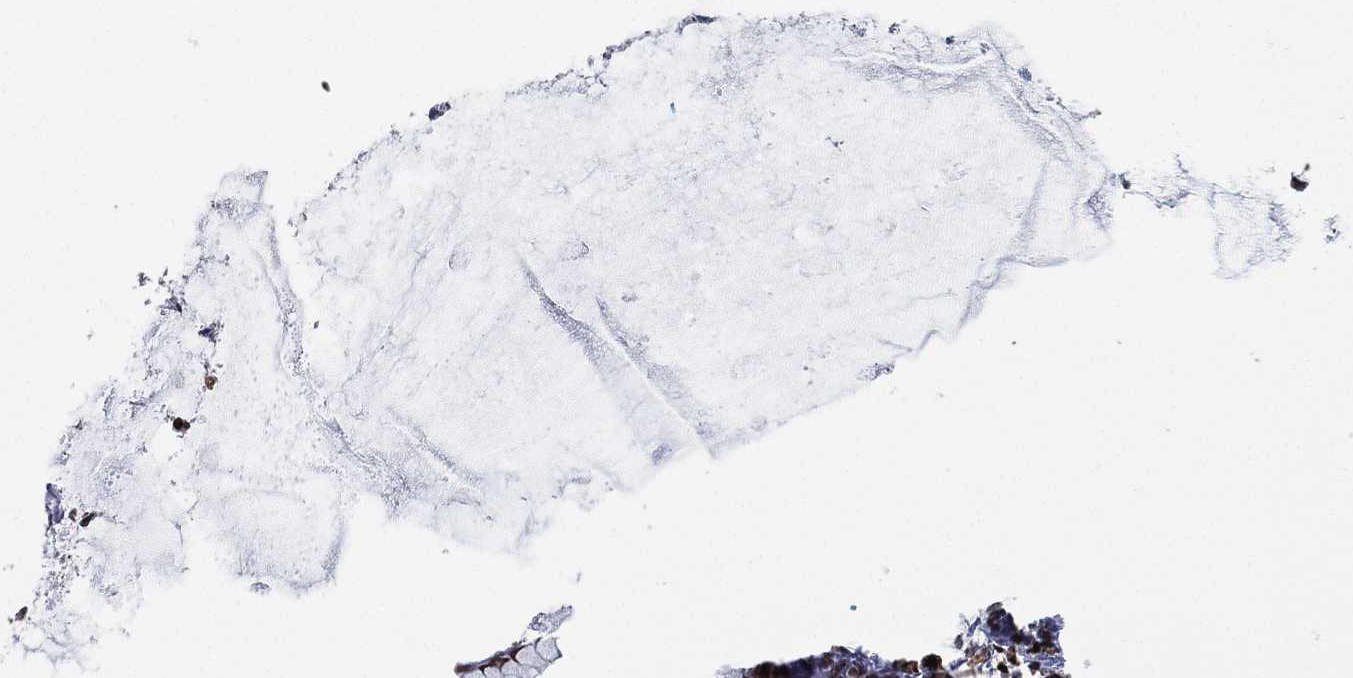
{"staining": {"intensity": "moderate", "quantity": ">75%", "location": "nuclear"}, "tissue": "ovarian cancer", "cell_type": "Tumor cells", "image_type": "cancer", "snomed": [{"axis": "morphology", "description": "Cystadenocarcinoma, mucinous, NOS"}, {"axis": "topography", "description": "Ovary"}], "caption": "Ovarian cancer (mucinous cystadenocarcinoma) stained with a protein marker displays moderate staining in tumor cells.", "gene": "MFSD14A", "patient": {"sex": "female", "age": 41}}